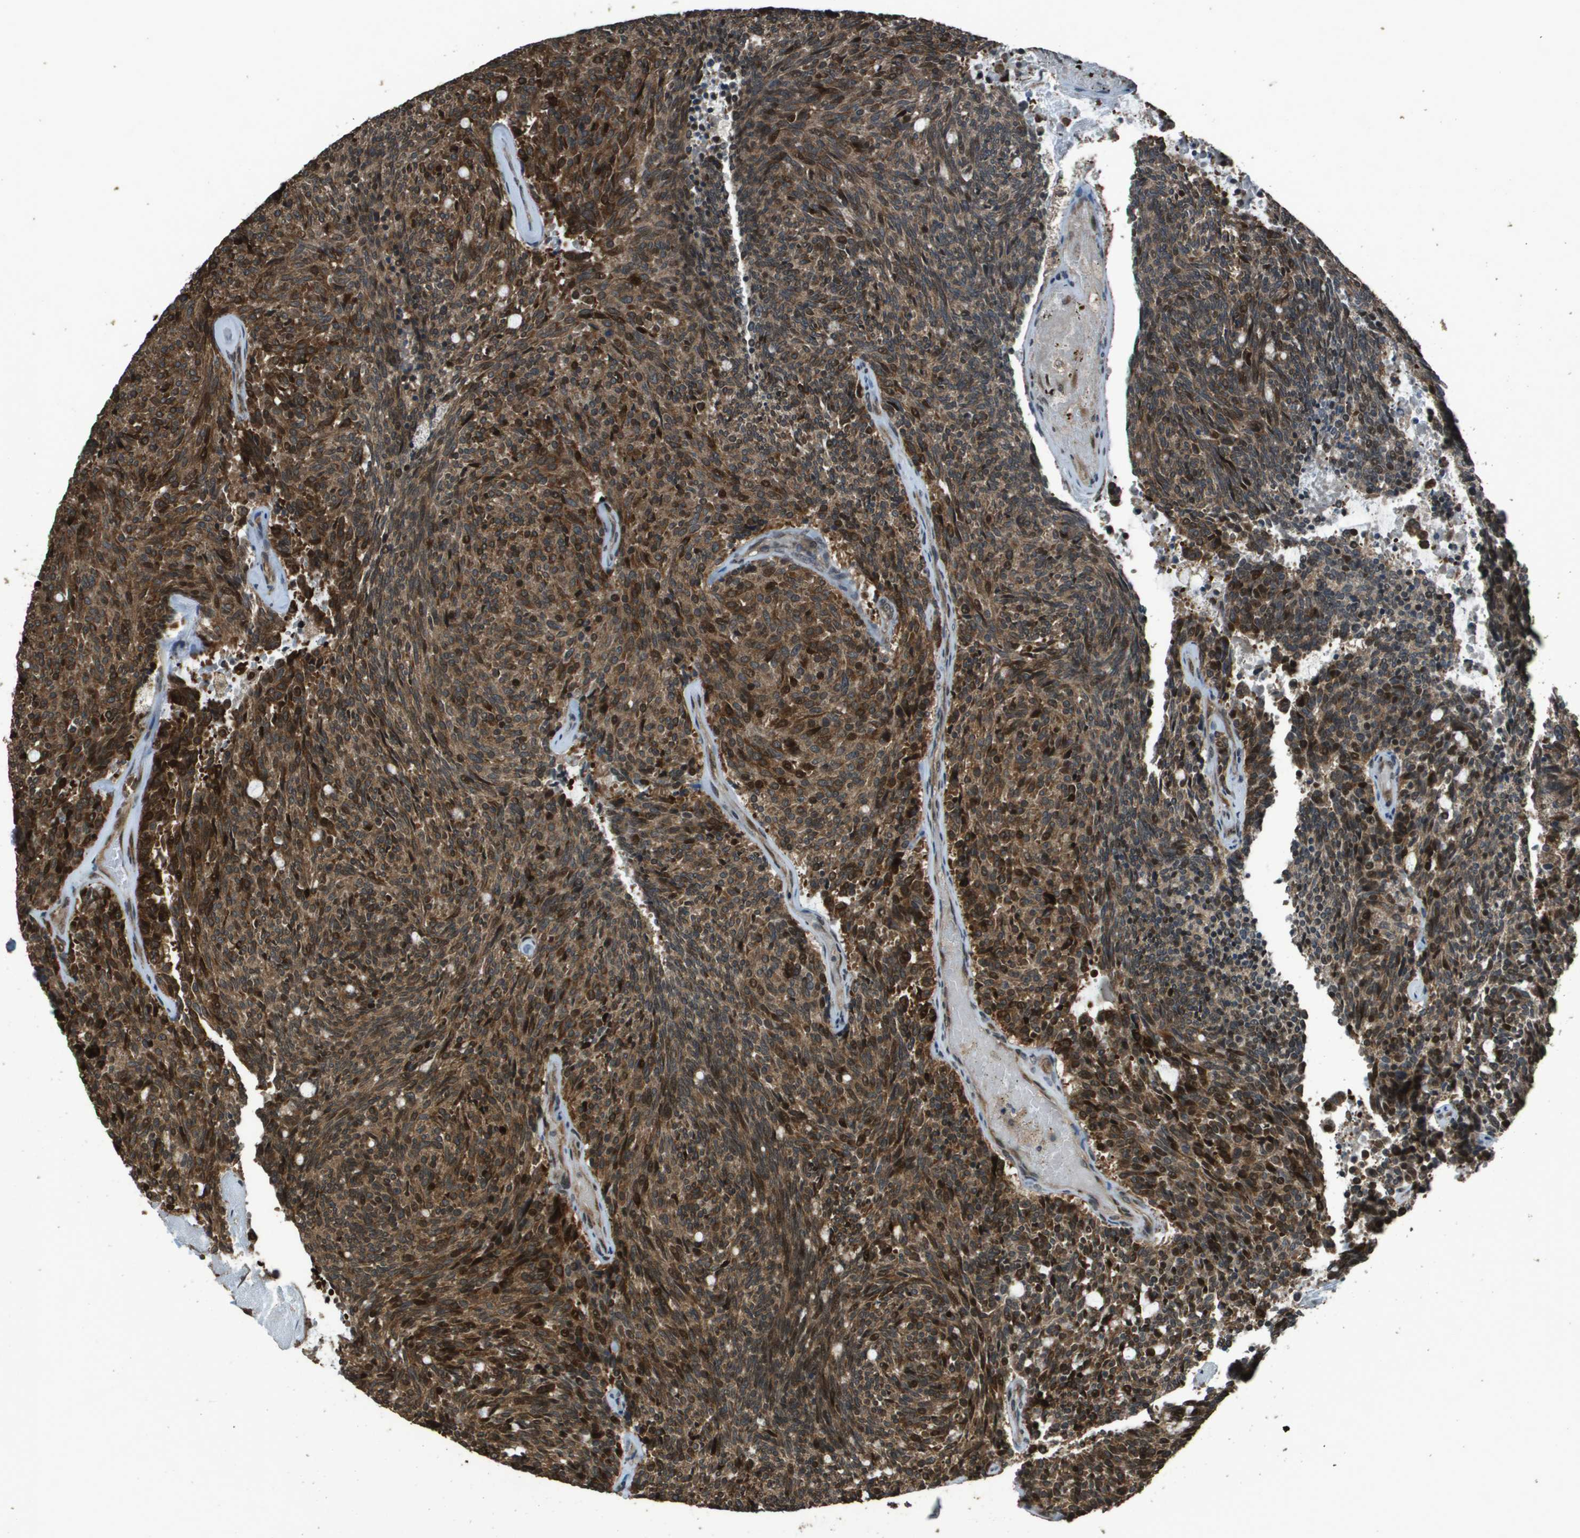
{"staining": {"intensity": "strong", "quantity": ">75%", "location": "cytoplasmic/membranous"}, "tissue": "carcinoid", "cell_type": "Tumor cells", "image_type": "cancer", "snomed": [{"axis": "morphology", "description": "Carcinoid, malignant, NOS"}, {"axis": "topography", "description": "Pancreas"}], "caption": "A high amount of strong cytoplasmic/membranous expression is present in approximately >75% of tumor cells in carcinoid (malignant) tissue.", "gene": "FIG4", "patient": {"sex": "female", "age": 54}}